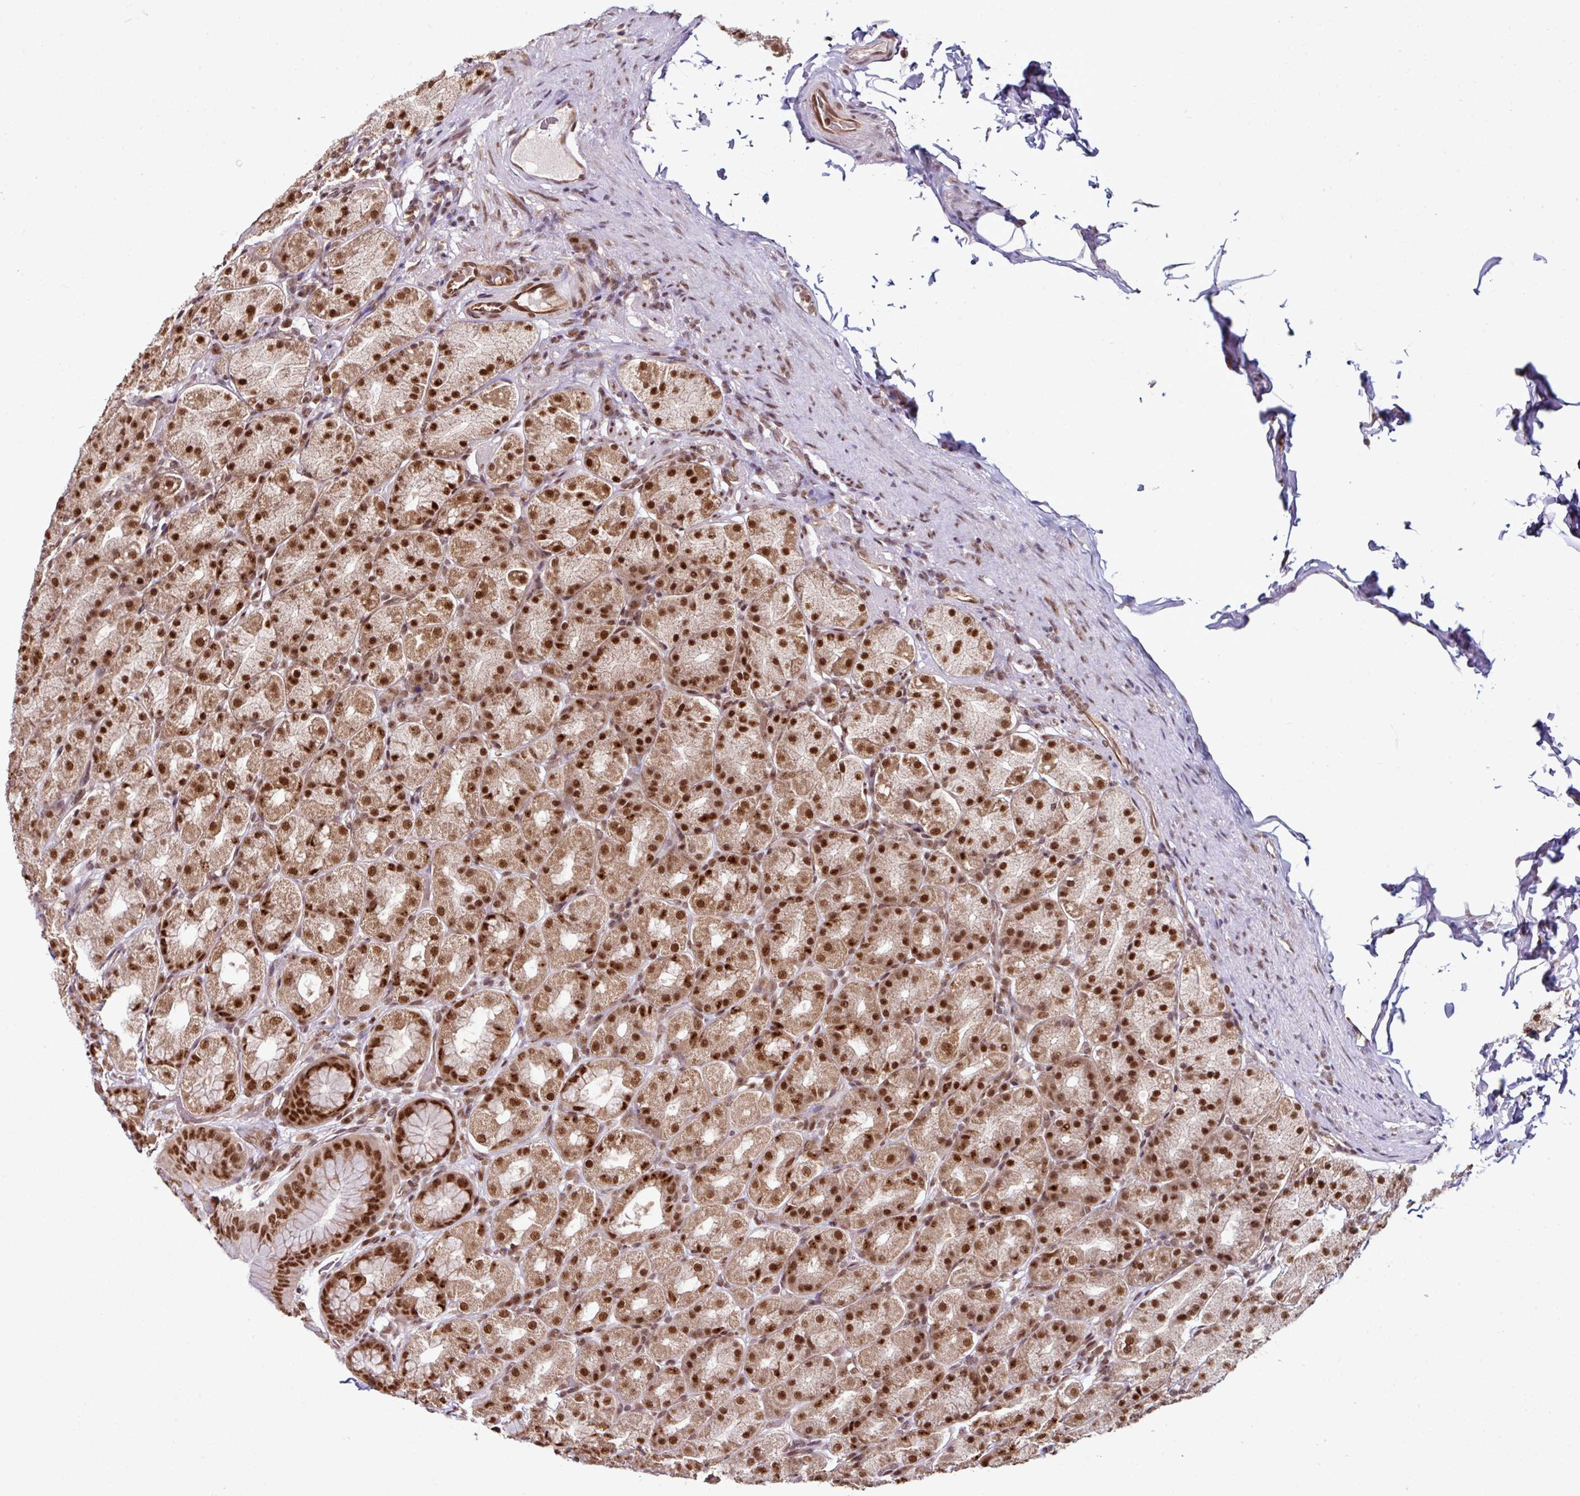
{"staining": {"intensity": "strong", "quantity": ">75%", "location": "cytoplasmic/membranous,nuclear"}, "tissue": "stomach", "cell_type": "Glandular cells", "image_type": "normal", "snomed": [{"axis": "morphology", "description": "Normal tissue, NOS"}, {"axis": "topography", "description": "Stomach, upper"}, {"axis": "topography", "description": "Stomach"}], "caption": "Protein analysis of unremarkable stomach displays strong cytoplasmic/membranous,nuclear expression in about >75% of glandular cells.", "gene": "MORF4L2", "patient": {"sex": "male", "age": 68}}